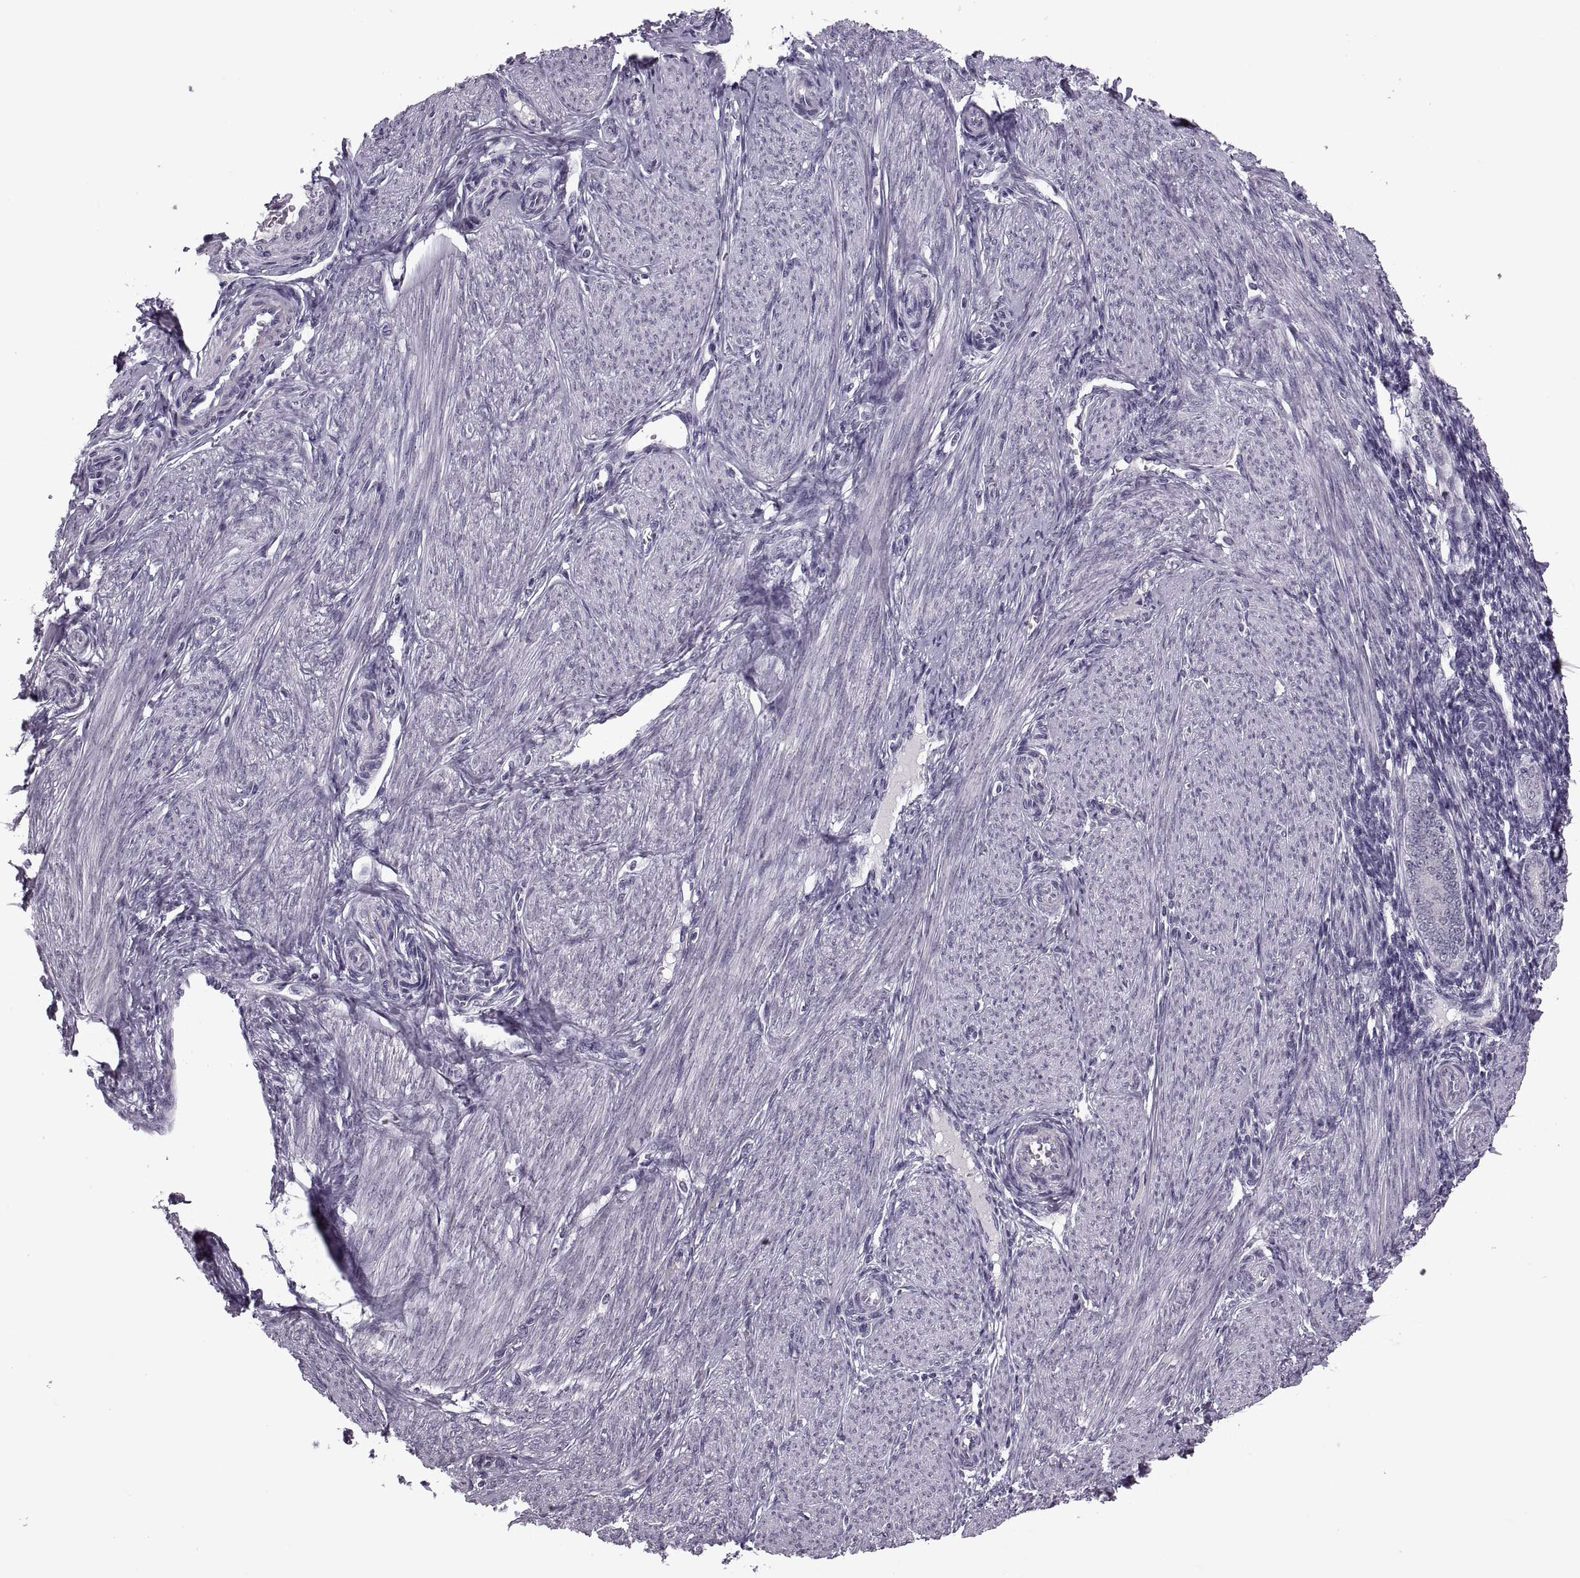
{"staining": {"intensity": "negative", "quantity": "none", "location": "none"}, "tissue": "endometrium", "cell_type": "Cells in endometrial stroma", "image_type": "normal", "snomed": [{"axis": "morphology", "description": "Normal tissue, NOS"}, {"axis": "topography", "description": "Endometrium"}], "caption": "Micrograph shows no significant protein positivity in cells in endometrial stroma of benign endometrium.", "gene": "PAGE2B", "patient": {"sex": "female", "age": 39}}